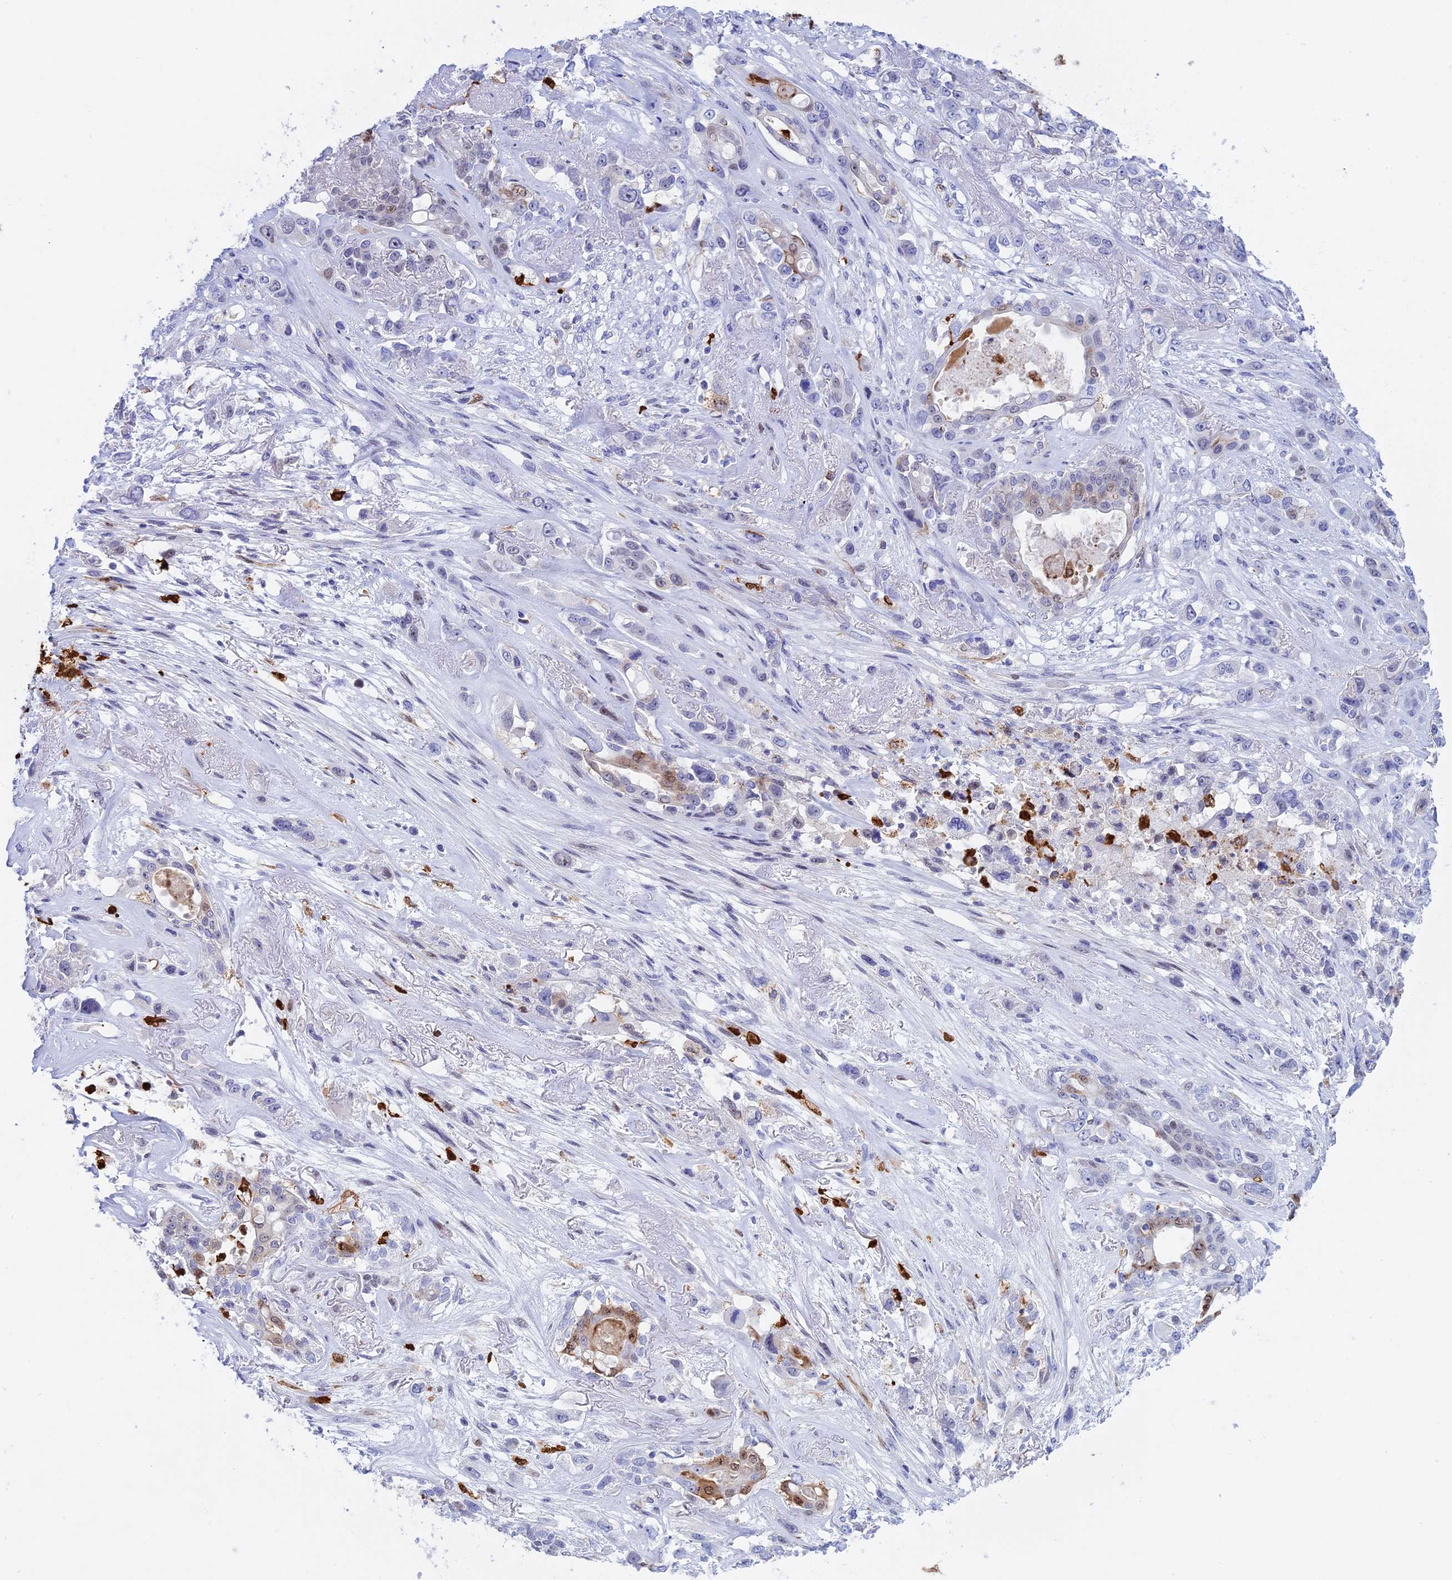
{"staining": {"intensity": "moderate", "quantity": "<25%", "location": "nuclear"}, "tissue": "lung cancer", "cell_type": "Tumor cells", "image_type": "cancer", "snomed": [{"axis": "morphology", "description": "Squamous cell carcinoma, NOS"}, {"axis": "topography", "description": "Lung"}], "caption": "IHC photomicrograph of neoplastic tissue: lung cancer stained using immunohistochemistry shows low levels of moderate protein expression localized specifically in the nuclear of tumor cells, appearing as a nuclear brown color.", "gene": "SLC26A1", "patient": {"sex": "female", "age": 70}}